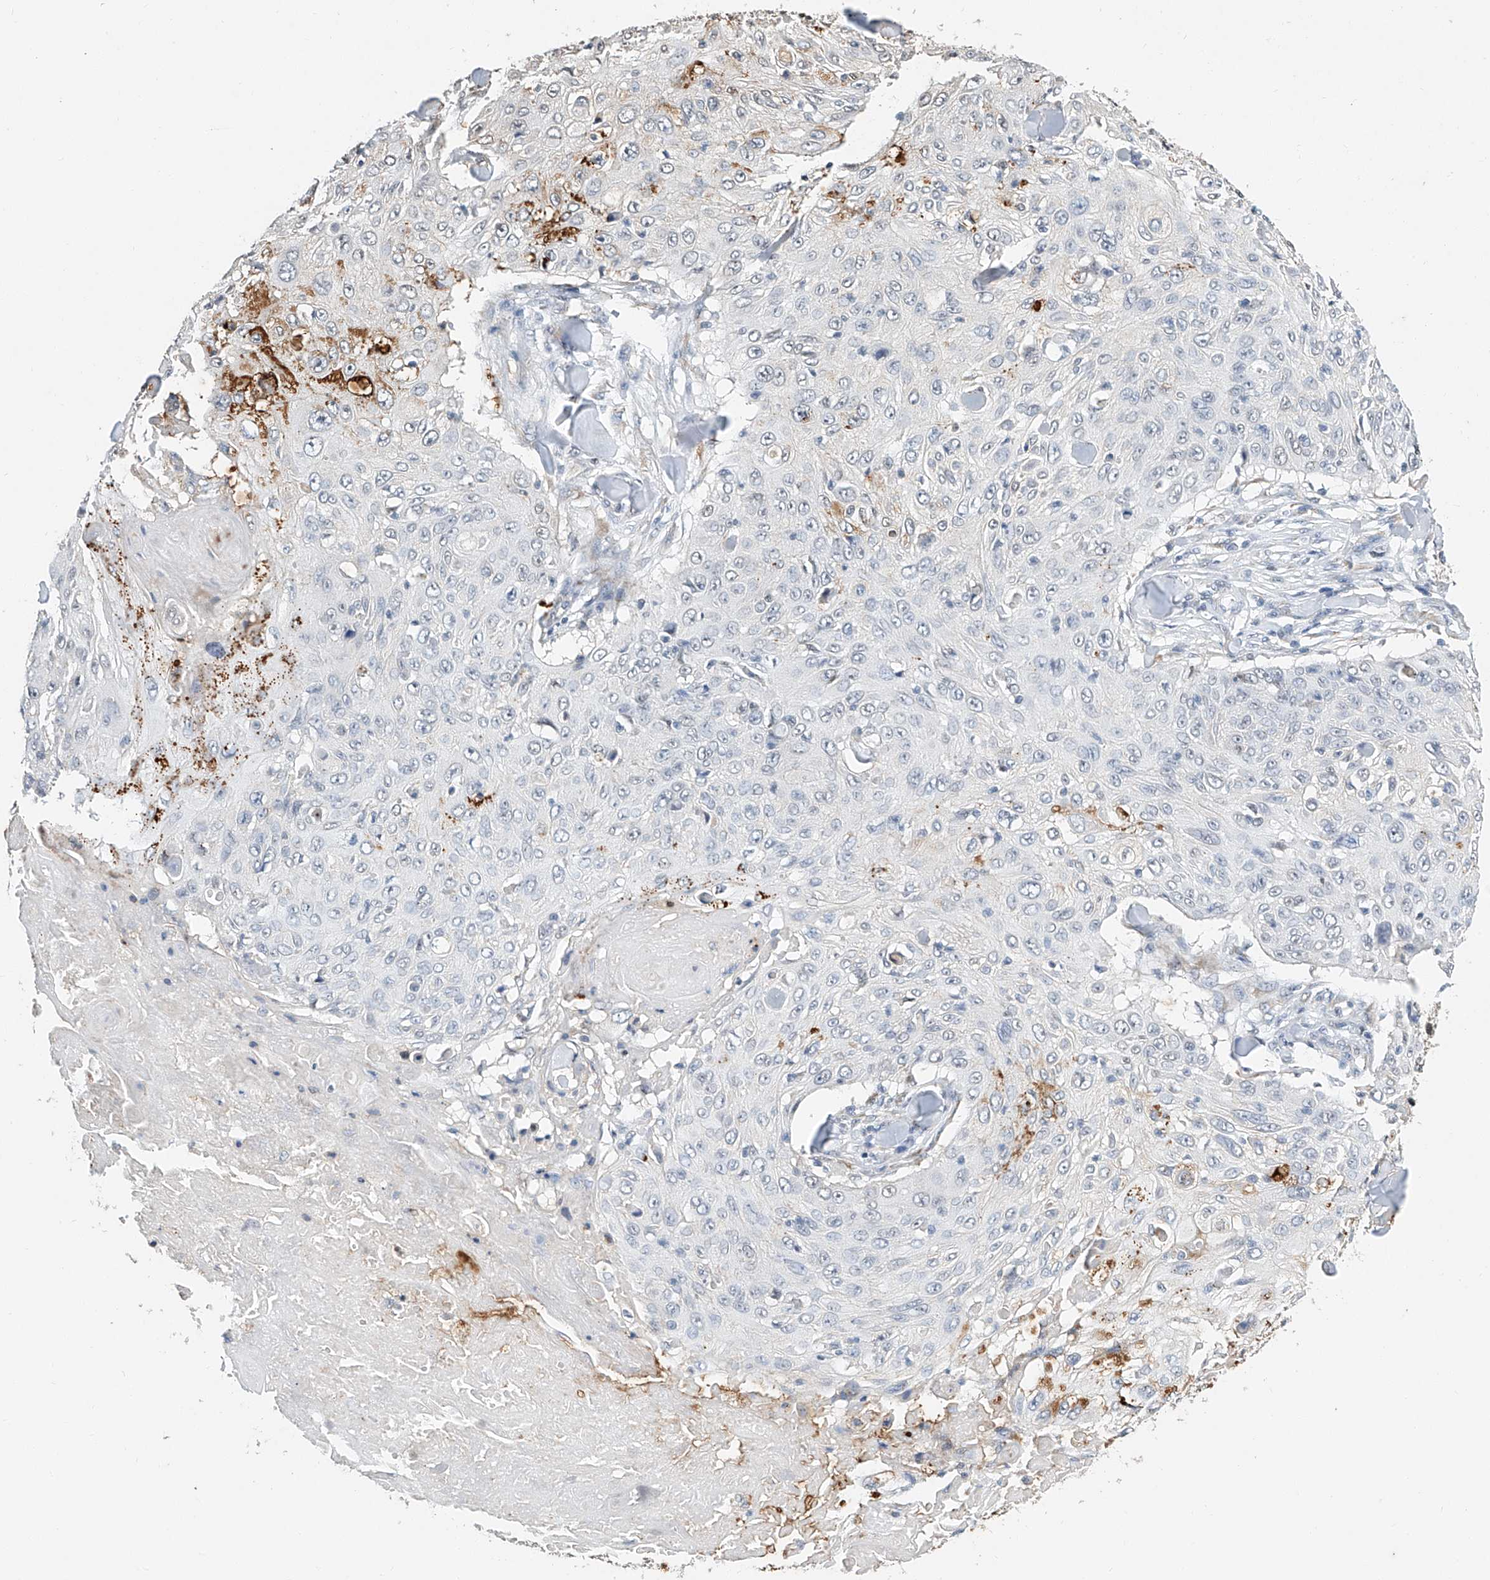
{"staining": {"intensity": "negative", "quantity": "none", "location": "none"}, "tissue": "skin cancer", "cell_type": "Tumor cells", "image_type": "cancer", "snomed": [{"axis": "morphology", "description": "Squamous cell carcinoma, NOS"}, {"axis": "topography", "description": "Skin"}], "caption": "This is an immunohistochemistry histopathology image of skin squamous cell carcinoma. There is no staining in tumor cells.", "gene": "CTDP1", "patient": {"sex": "male", "age": 86}}